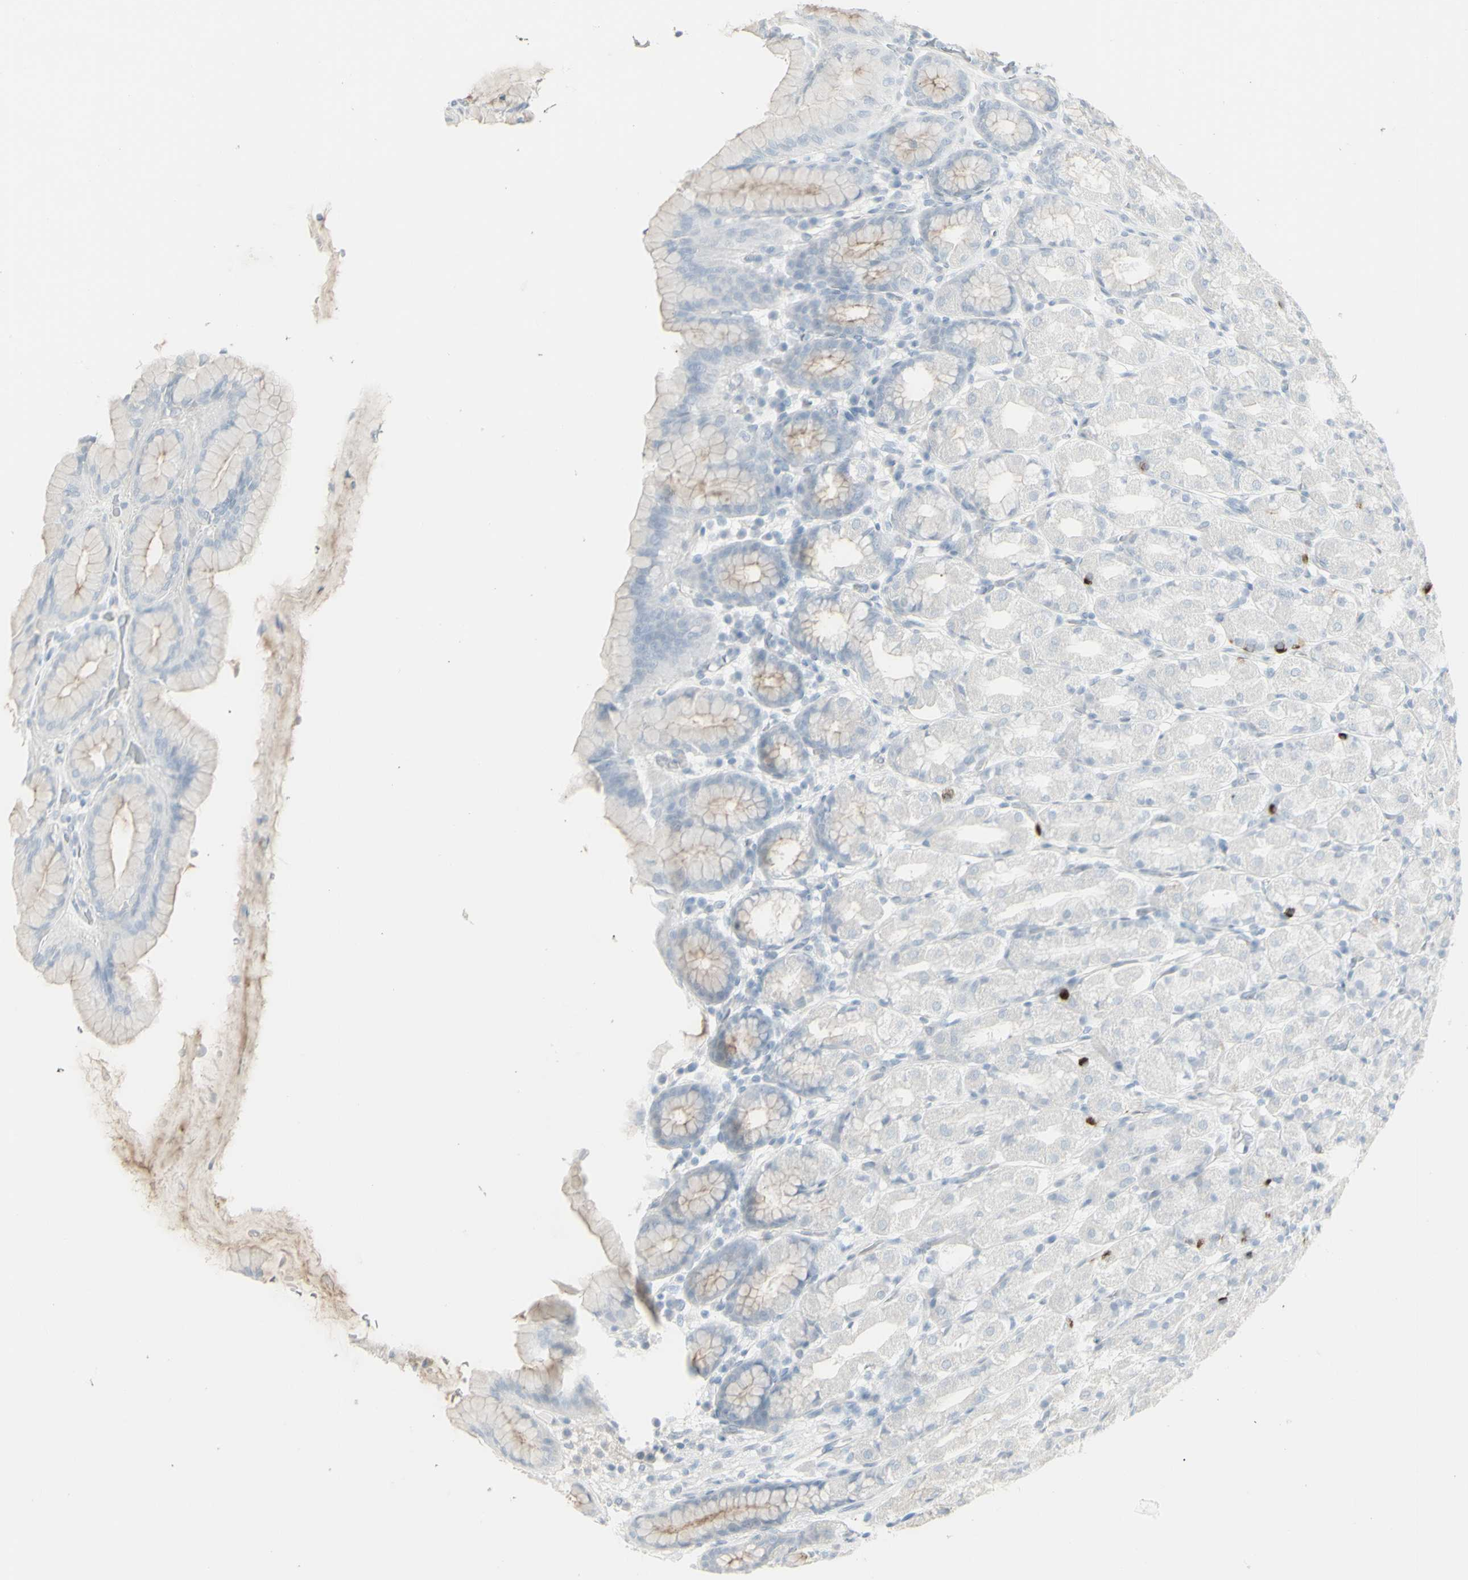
{"staining": {"intensity": "strong", "quantity": "<25%", "location": "cytoplasmic/membranous"}, "tissue": "stomach", "cell_type": "Glandular cells", "image_type": "normal", "snomed": [{"axis": "morphology", "description": "Normal tissue, NOS"}, {"axis": "topography", "description": "Stomach, upper"}], "caption": "Protein expression by immunohistochemistry shows strong cytoplasmic/membranous positivity in approximately <25% of glandular cells in normal stomach.", "gene": "YBX2", "patient": {"sex": "male", "age": 68}}